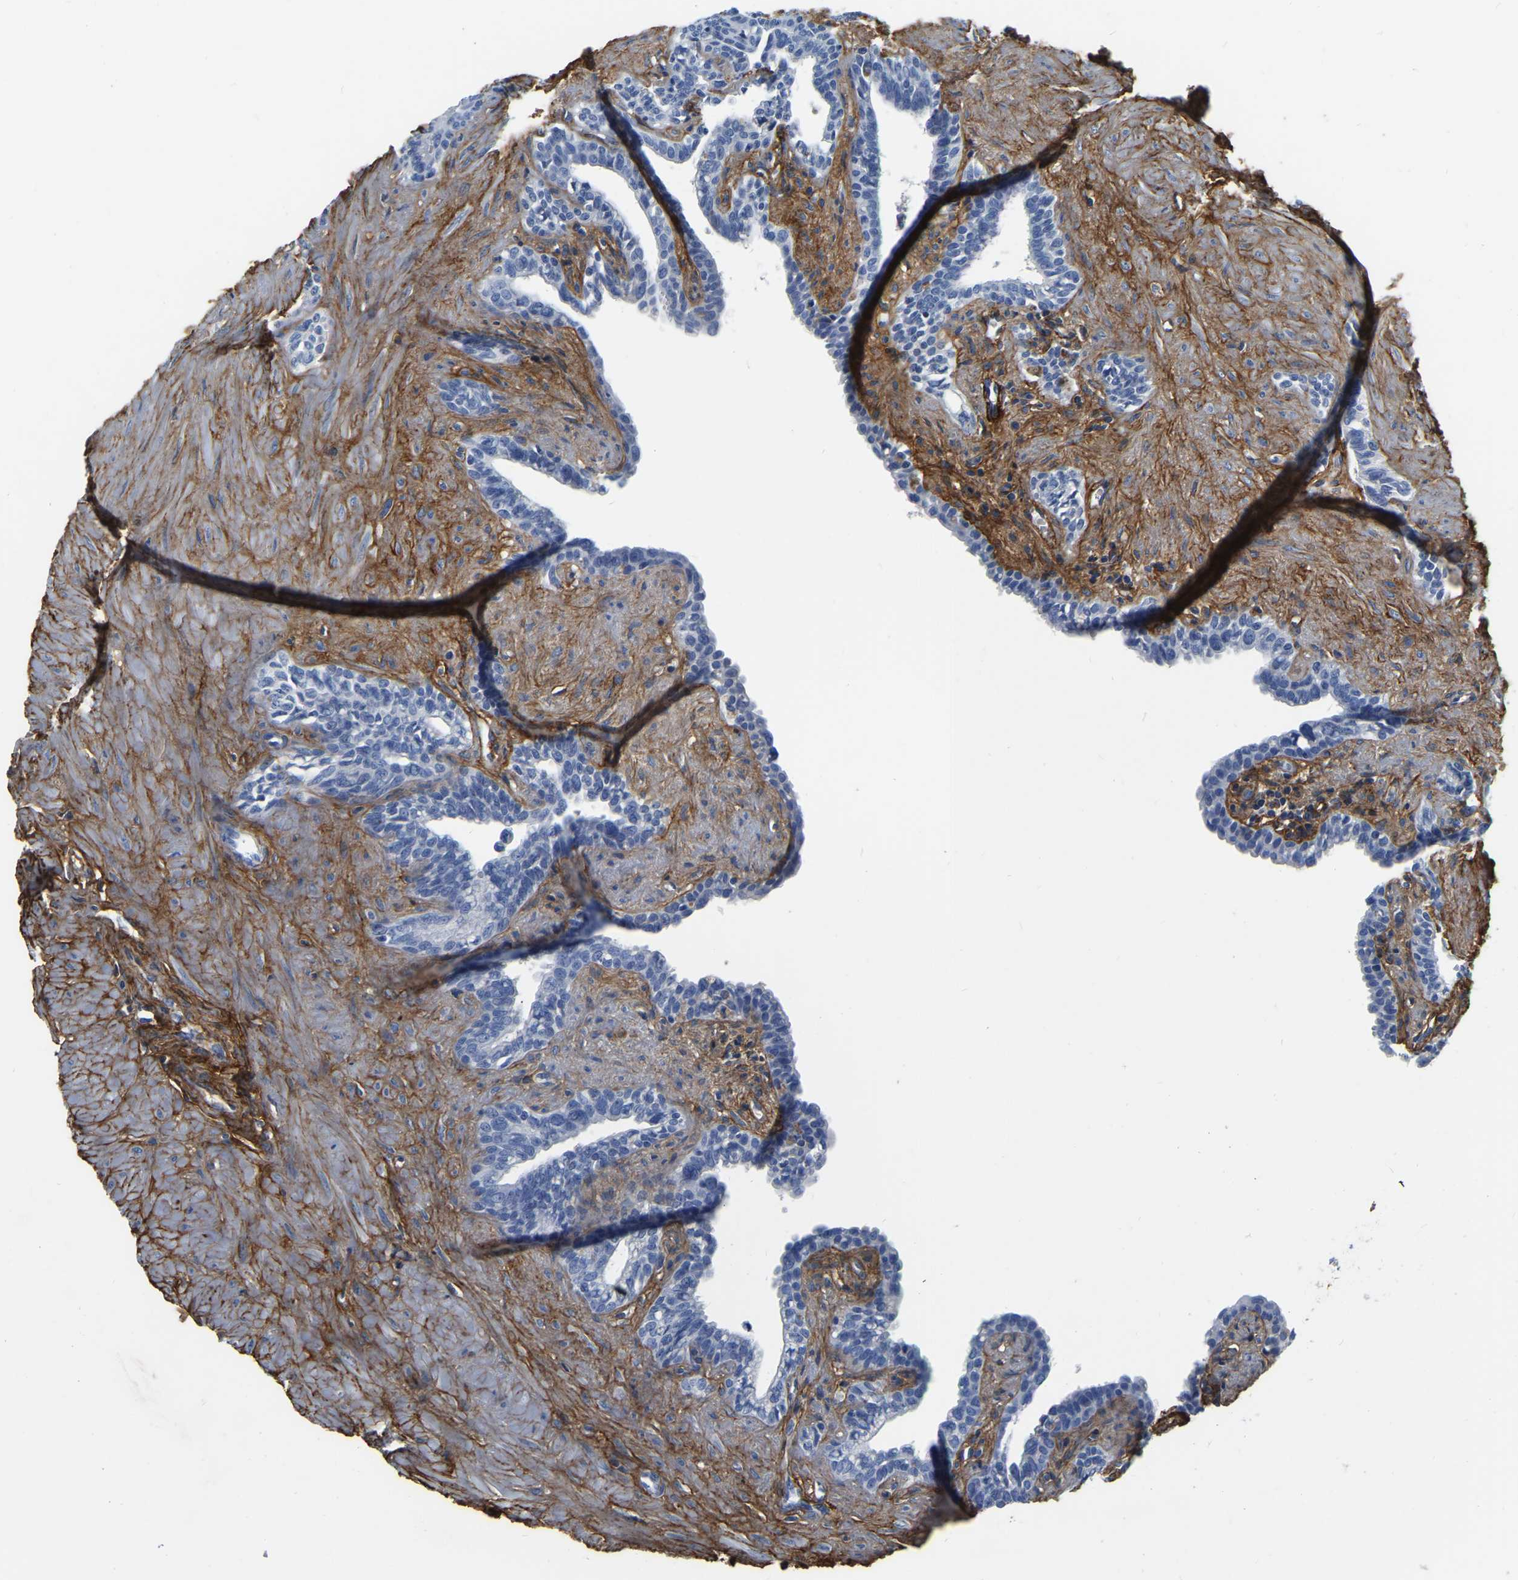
{"staining": {"intensity": "negative", "quantity": "none", "location": "none"}, "tissue": "seminal vesicle", "cell_type": "Glandular cells", "image_type": "normal", "snomed": [{"axis": "morphology", "description": "Normal tissue, NOS"}, {"axis": "morphology", "description": "Adenocarcinoma, High grade"}, {"axis": "topography", "description": "Prostate"}, {"axis": "topography", "description": "Seminal veicle"}], "caption": "DAB immunohistochemical staining of unremarkable human seminal vesicle demonstrates no significant expression in glandular cells. (DAB immunohistochemistry (IHC) visualized using brightfield microscopy, high magnification).", "gene": "COL6A1", "patient": {"sex": "male", "age": 55}}